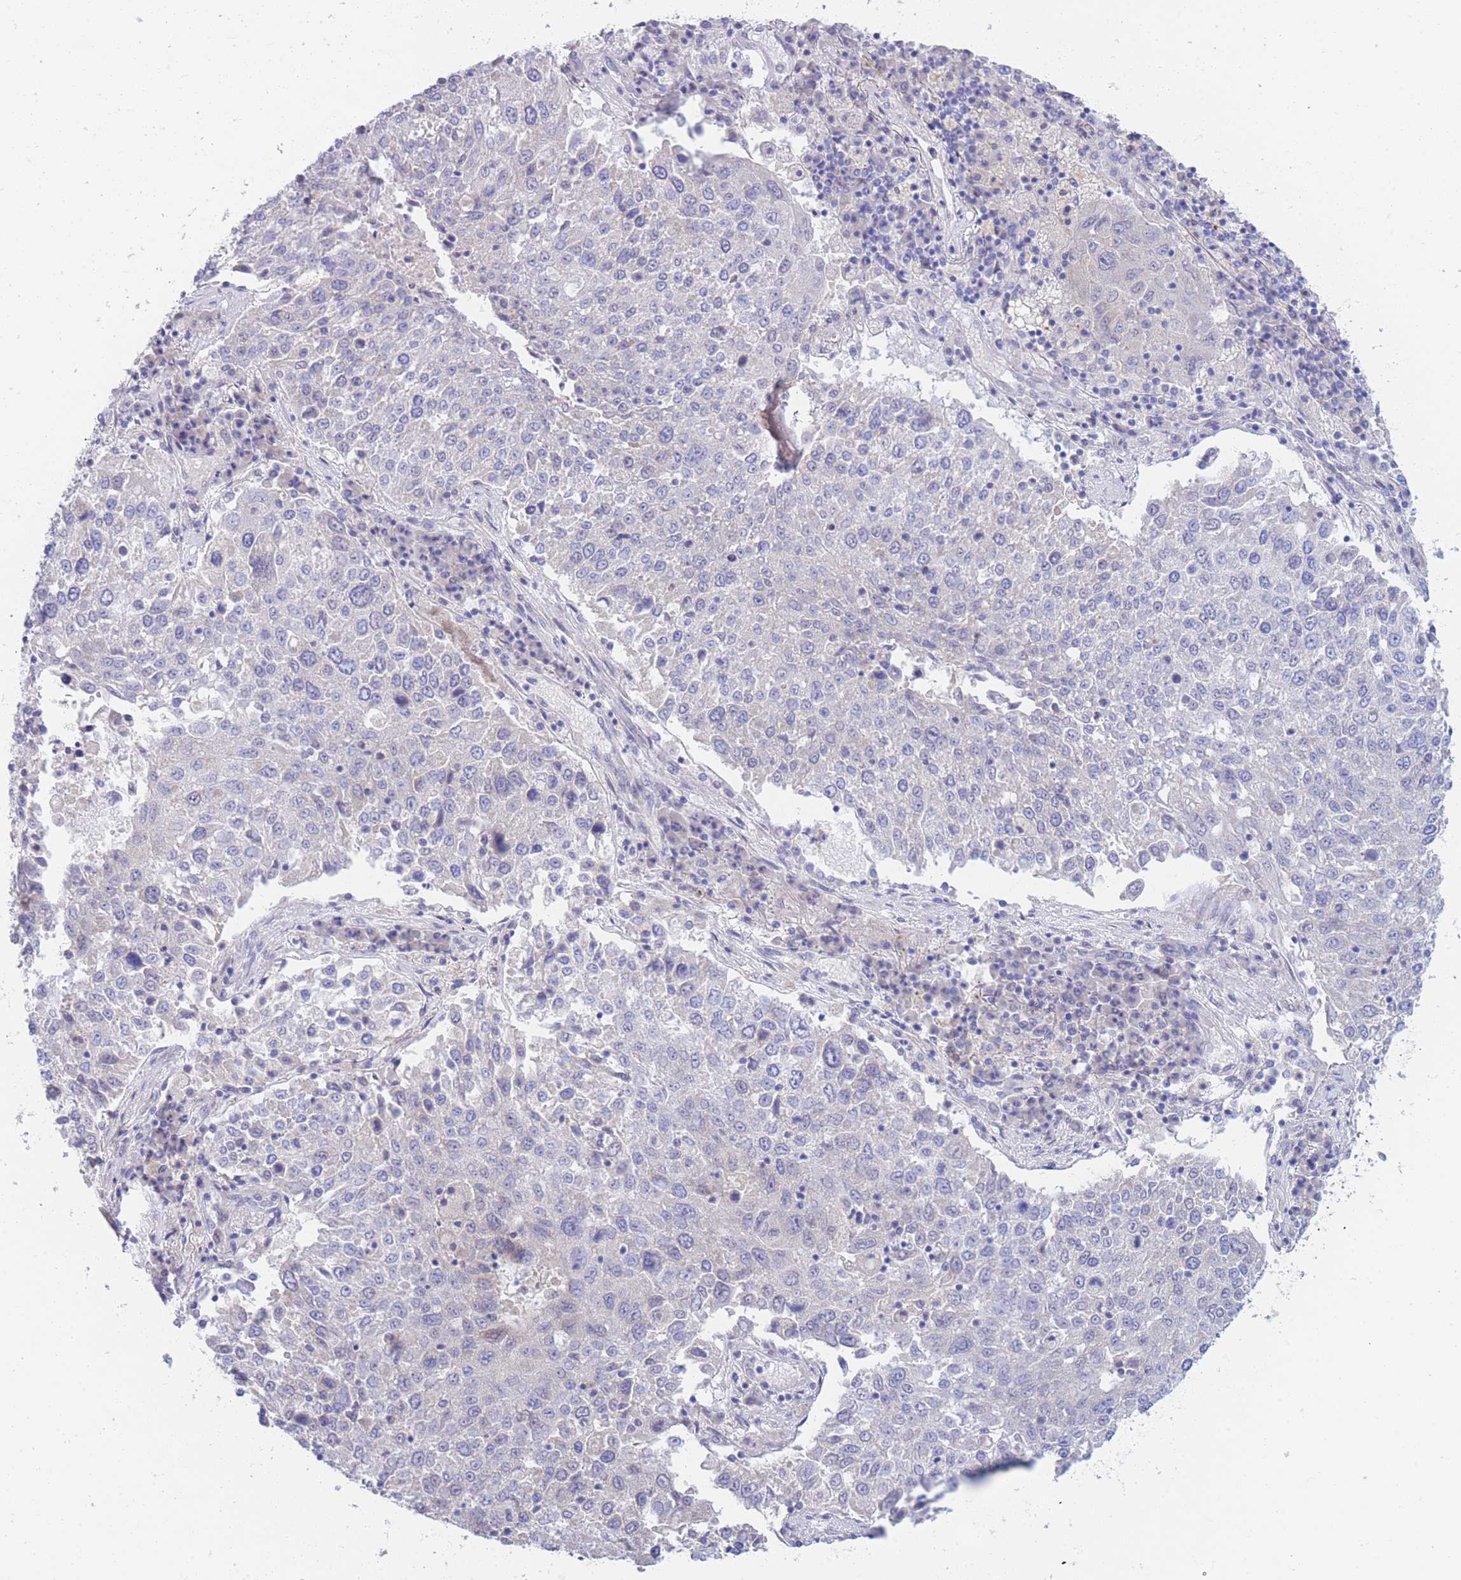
{"staining": {"intensity": "negative", "quantity": "none", "location": "none"}, "tissue": "lung cancer", "cell_type": "Tumor cells", "image_type": "cancer", "snomed": [{"axis": "morphology", "description": "Squamous cell carcinoma, NOS"}, {"axis": "topography", "description": "Lung"}], "caption": "Micrograph shows no protein positivity in tumor cells of lung squamous cell carcinoma tissue.", "gene": "PCDHB3", "patient": {"sex": "male", "age": 65}}